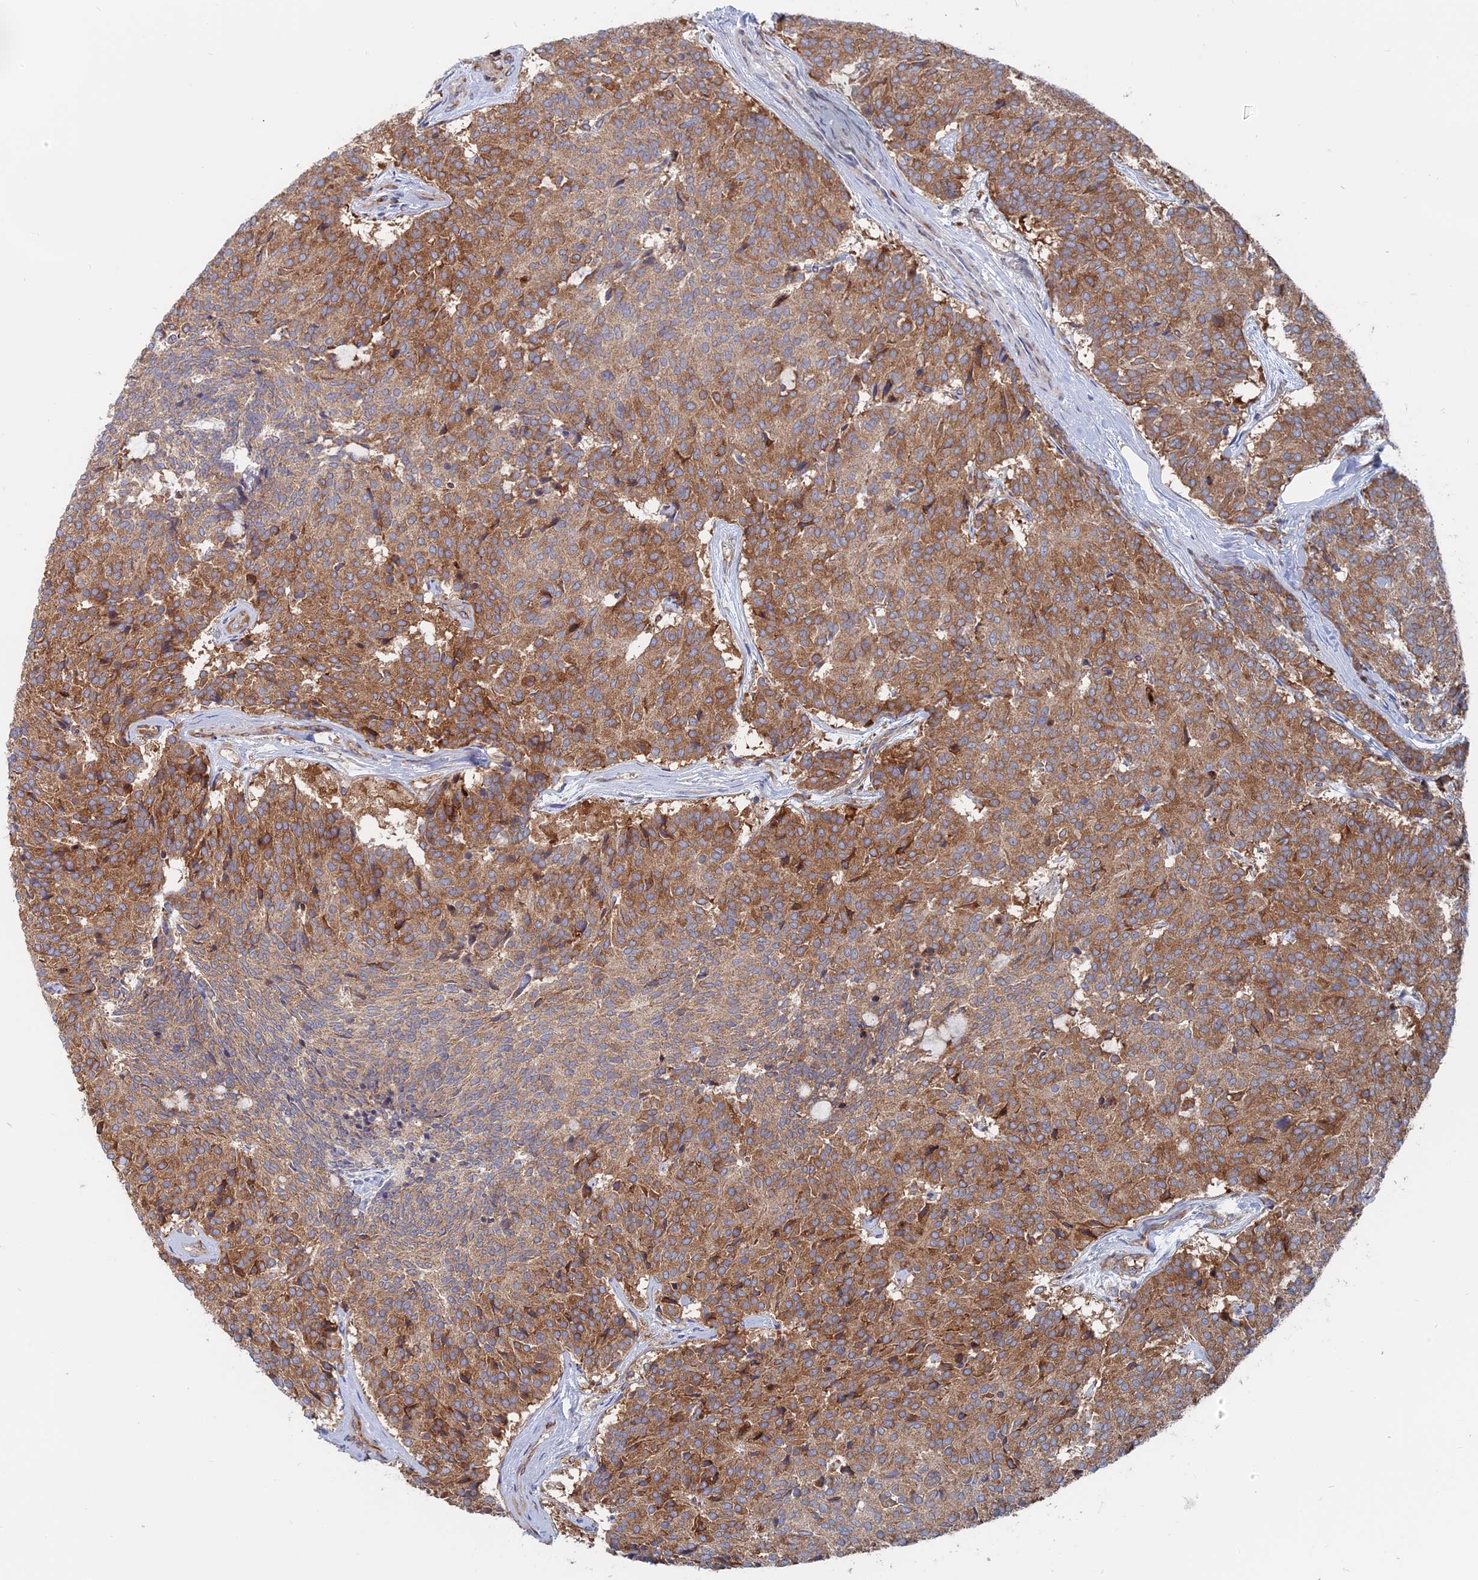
{"staining": {"intensity": "moderate", "quantity": ">75%", "location": "cytoplasmic/membranous"}, "tissue": "carcinoid", "cell_type": "Tumor cells", "image_type": "cancer", "snomed": [{"axis": "morphology", "description": "Carcinoid, malignant, NOS"}, {"axis": "topography", "description": "Pancreas"}], "caption": "Human carcinoid stained with a brown dye shows moderate cytoplasmic/membranous positive positivity in approximately >75% of tumor cells.", "gene": "TBC1D30", "patient": {"sex": "female", "age": 54}}